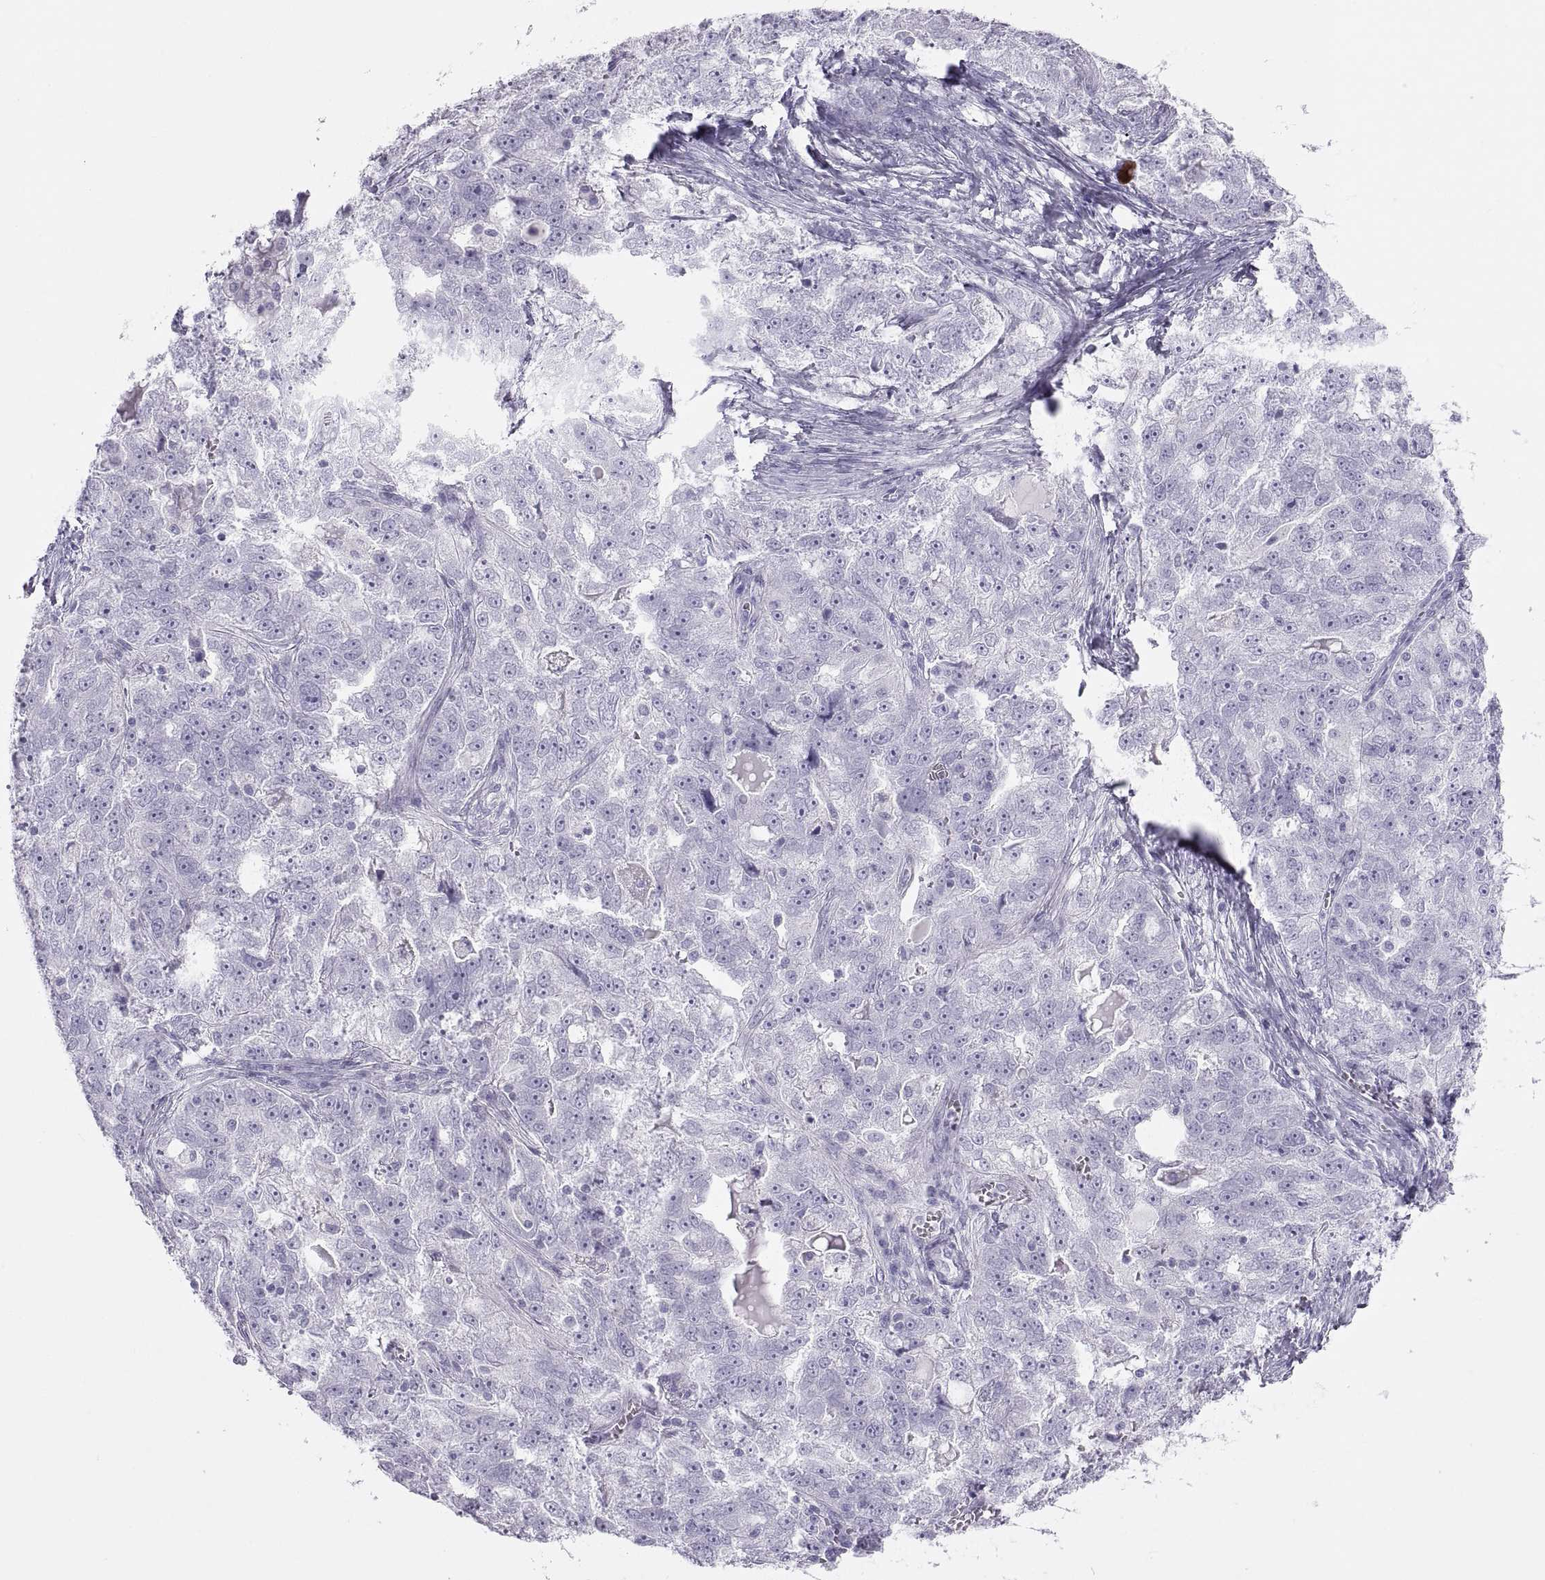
{"staining": {"intensity": "negative", "quantity": "none", "location": "none"}, "tissue": "ovarian cancer", "cell_type": "Tumor cells", "image_type": "cancer", "snomed": [{"axis": "morphology", "description": "Cystadenocarcinoma, serous, NOS"}, {"axis": "topography", "description": "Ovary"}], "caption": "IHC histopathology image of neoplastic tissue: ovarian cancer (serous cystadenocarcinoma) stained with DAB (3,3'-diaminobenzidine) shows no significant protein staining in tumor cells.", "gene": "SEMG1", "patient": {"sex": "female", "age": 51}}